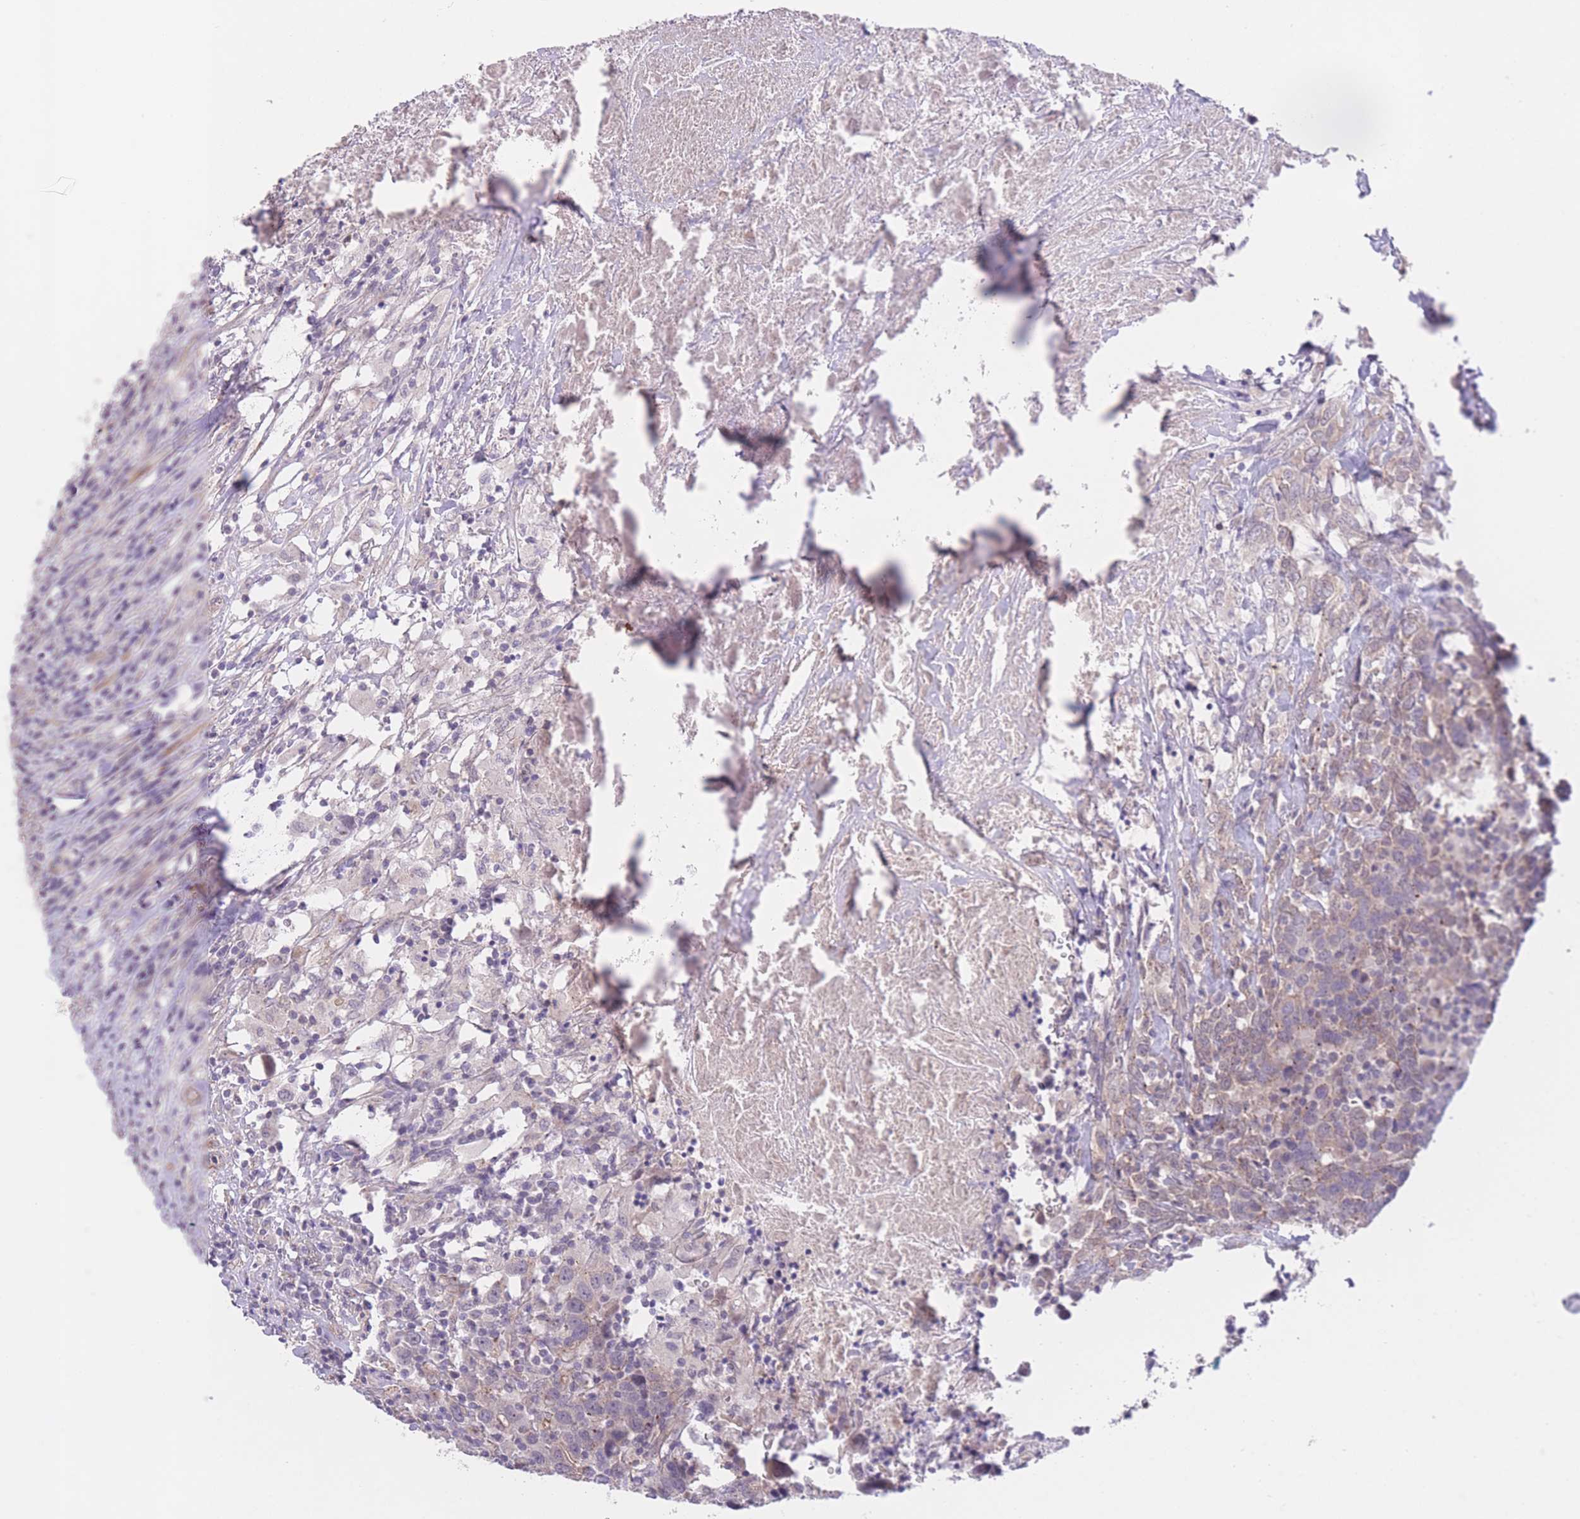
{"staining": {"intensity": "weak", "quantity": "25%-75%", "location": "cytoplasmic/membranous"}, "tissue": "urothelial cancer", "cell_type": "Tumor cells", "image_type": "cancer", "snomed": [{"axis": "morphology", "description": "Urothelial carcinoma, High grade"}, {"axis": "topography", "description": "Urinary bladder"}], "caption": "An image showing weak cytoplasmic/membranous positivity in approximately 25%-75% of tumor cells in high-grade urothelial carcinoma, as visualized by brown immunohistochemical staining.", "gene": "QTRT1", "patient": {"sex": "male", "age": 61}}